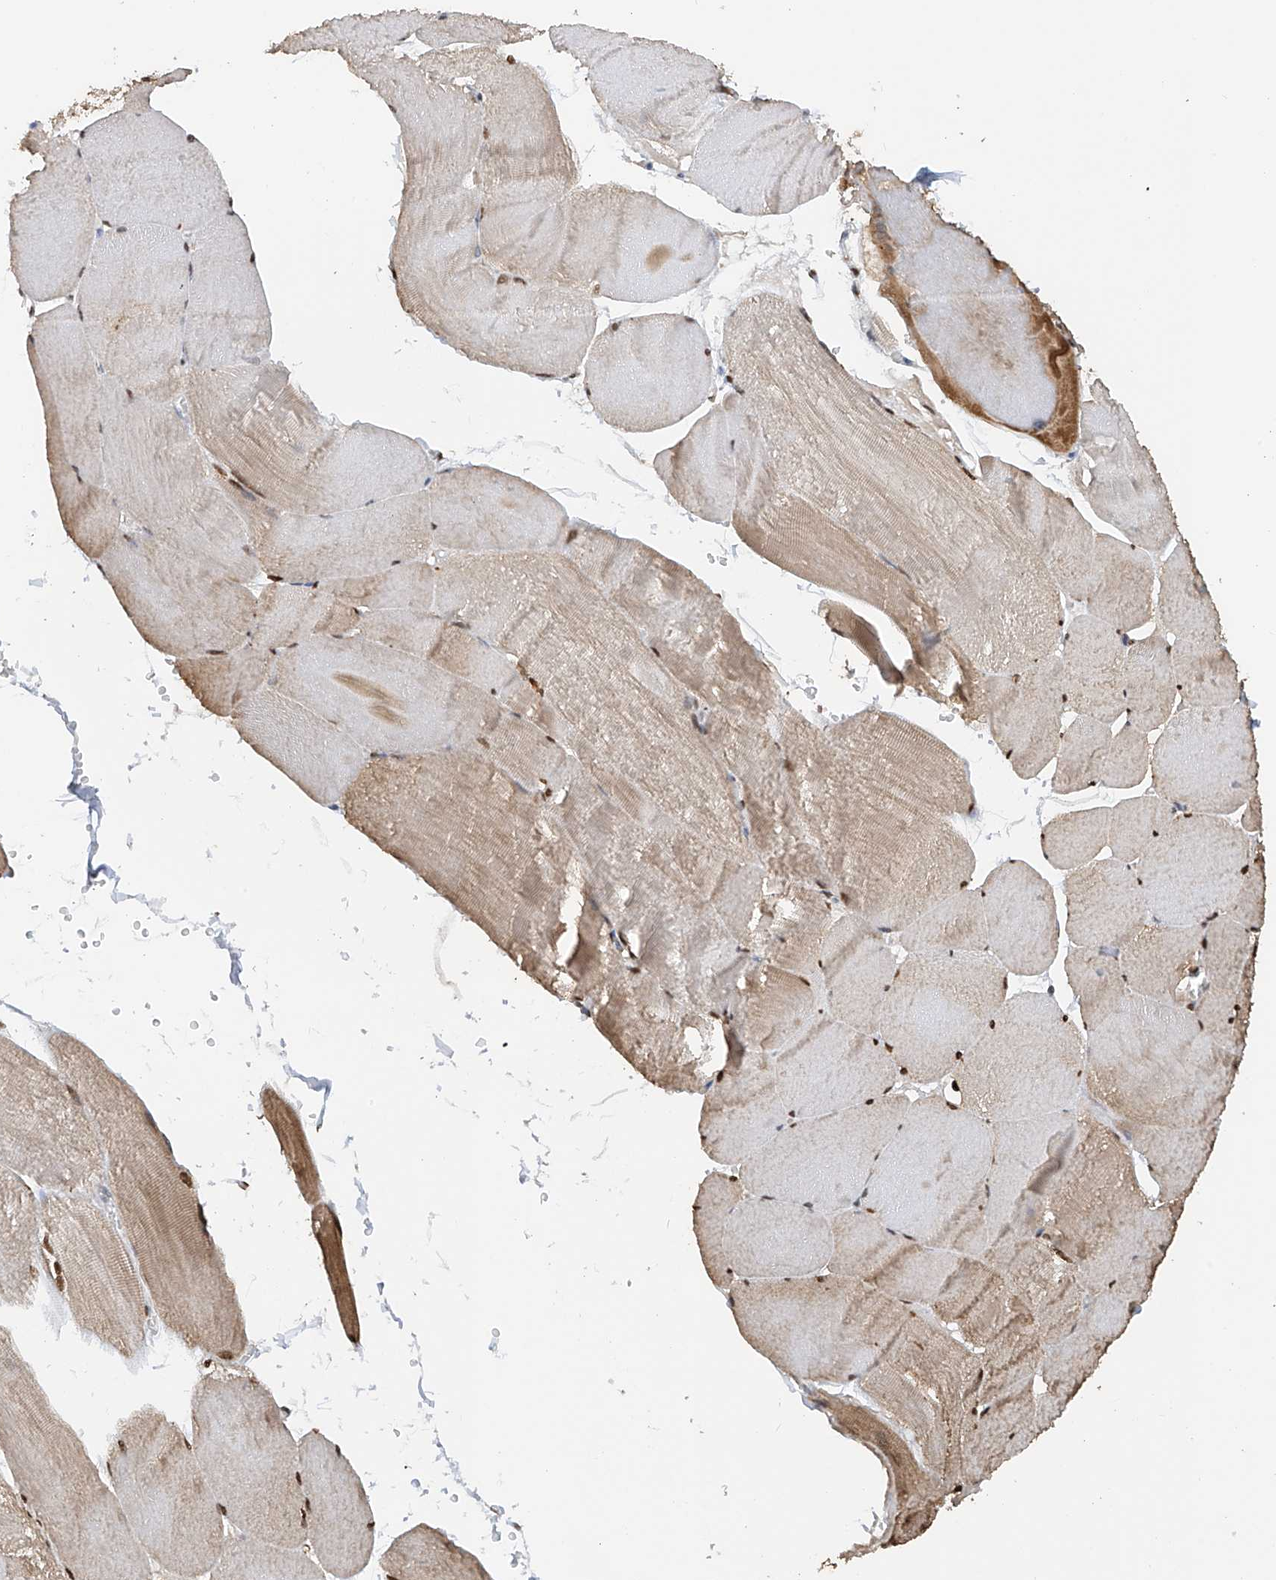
{"staining": {"intensity": "weak", "quantity": "25%-75%", "location": "cytoplasmic/membranous"}, "tissue": "skeletal muscle", "cell_type": "Myocytes", "image_type": "normal", "snomed": [{"axis": "morphology", "description": "Normal tissue, NOS"}, {"axis": "morphology", "description": "Basal cell carcinoma"}, {"axis": "topography", "description": "Skeletal muscle"}], "caption": "Protein expression analysis of benign human skeletal muscle reveals weak cytoplasmic/membranous expression in about 25%-75% of myocytes. The staining is performed using DAB (3,3'-diaminobenzidine) brown chromogen to label protein expression. The nuclei are counter-stained blue using hematoxylin.", "gene": "PMM1", "patient": {"sex": "female", "age": 64}}